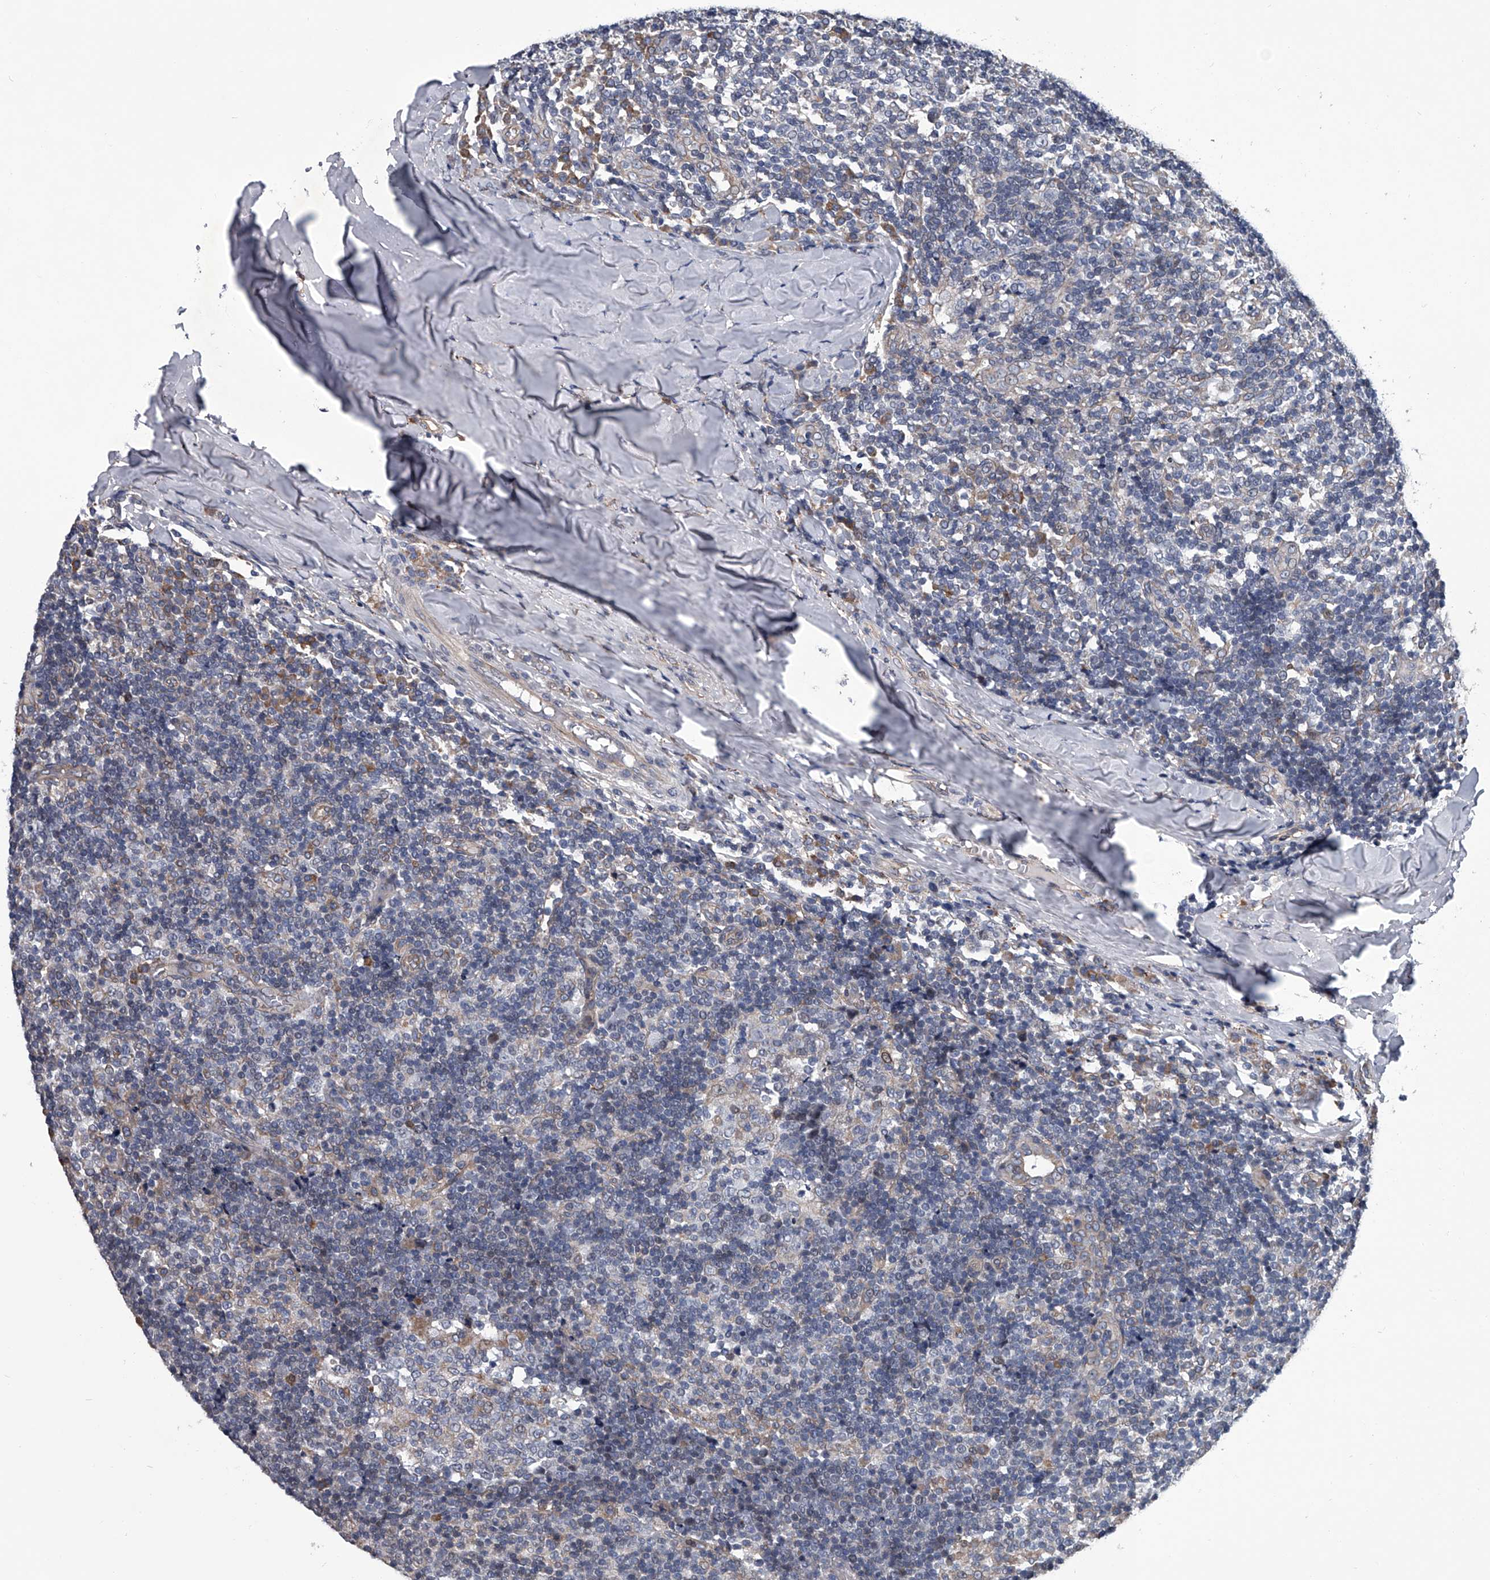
{"staining": {"intensity": "moderate", "quantity": "<25%", "location": "cytoplasmic/membranous"}, "tissue": "tonsil", "cell_type": "Germinal center cells", "image_type": "normal", "snomed": [{"axis": "morphology", "description": "Normal tissue, NOS"}, {"axis": "topography", "description": "Tonsil"}], "caption": "Immunohistochemical staining of normal tonsil reveals low levels of moderate cytoplasmic/membranous staining in approximately <25% of germinal center cells. The protein of interest is shown in brown color, while the nuclei are stained blue.", "gene": "ABCG1", "patient": {"sex": "female", "age": 19}}